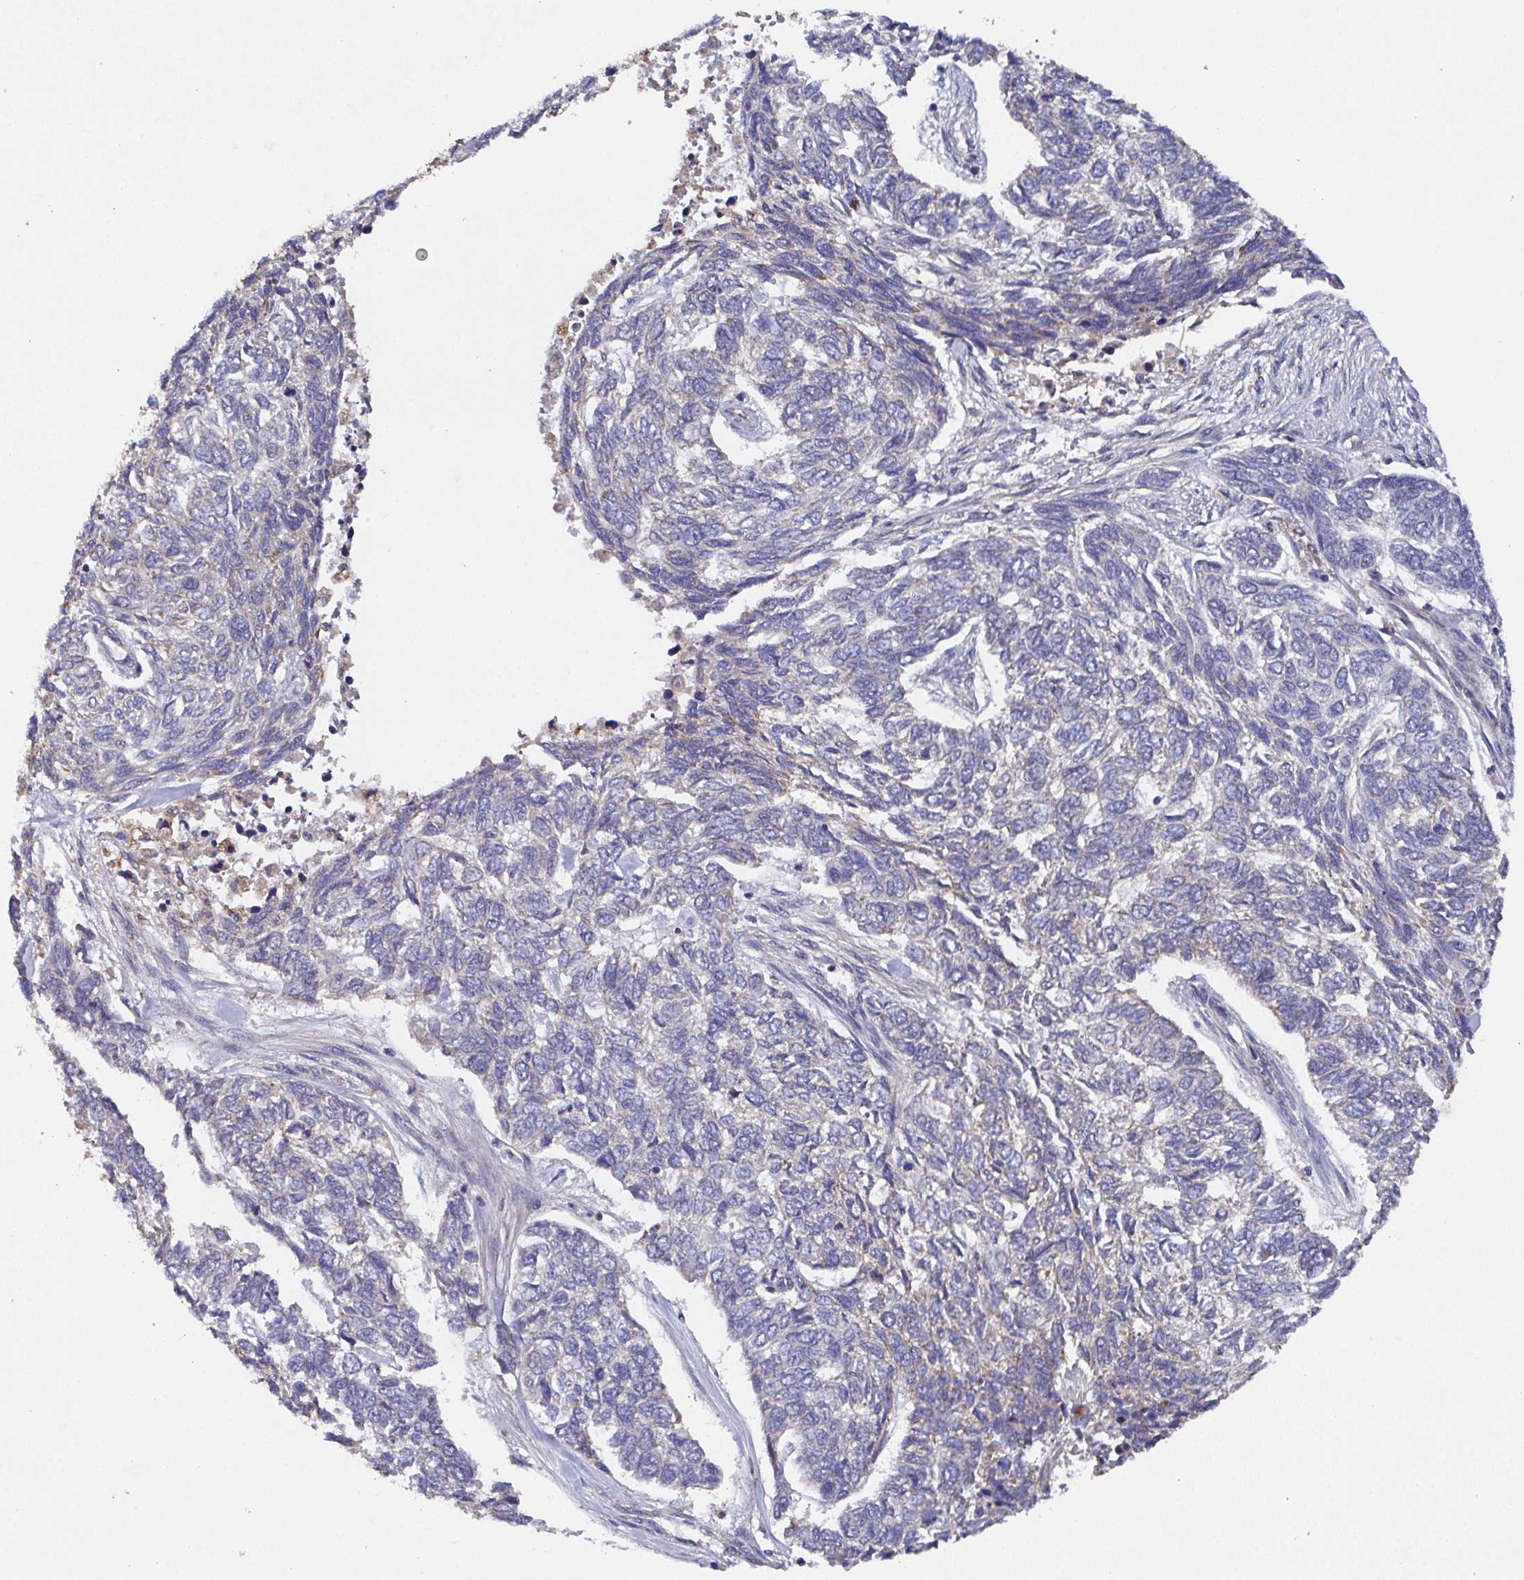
{"staining": {"intensity": "negative", "quantity": "none", "location": "none"}, "tissue": "skin cancer", "cell_type": "Tumor cells", "image_type": "cancer", "snomed": [{"axis": "morphology", "description": "Basal cell carcinoma"}, {"axis": "topography", "description": "Skin"}], "caption": "Protein analysis of basal cell carcinoma (skin) displays no significant staining in tumor cells.", "gene": "MT-ND3", "patient": {"sex": "female", "age": 65}}